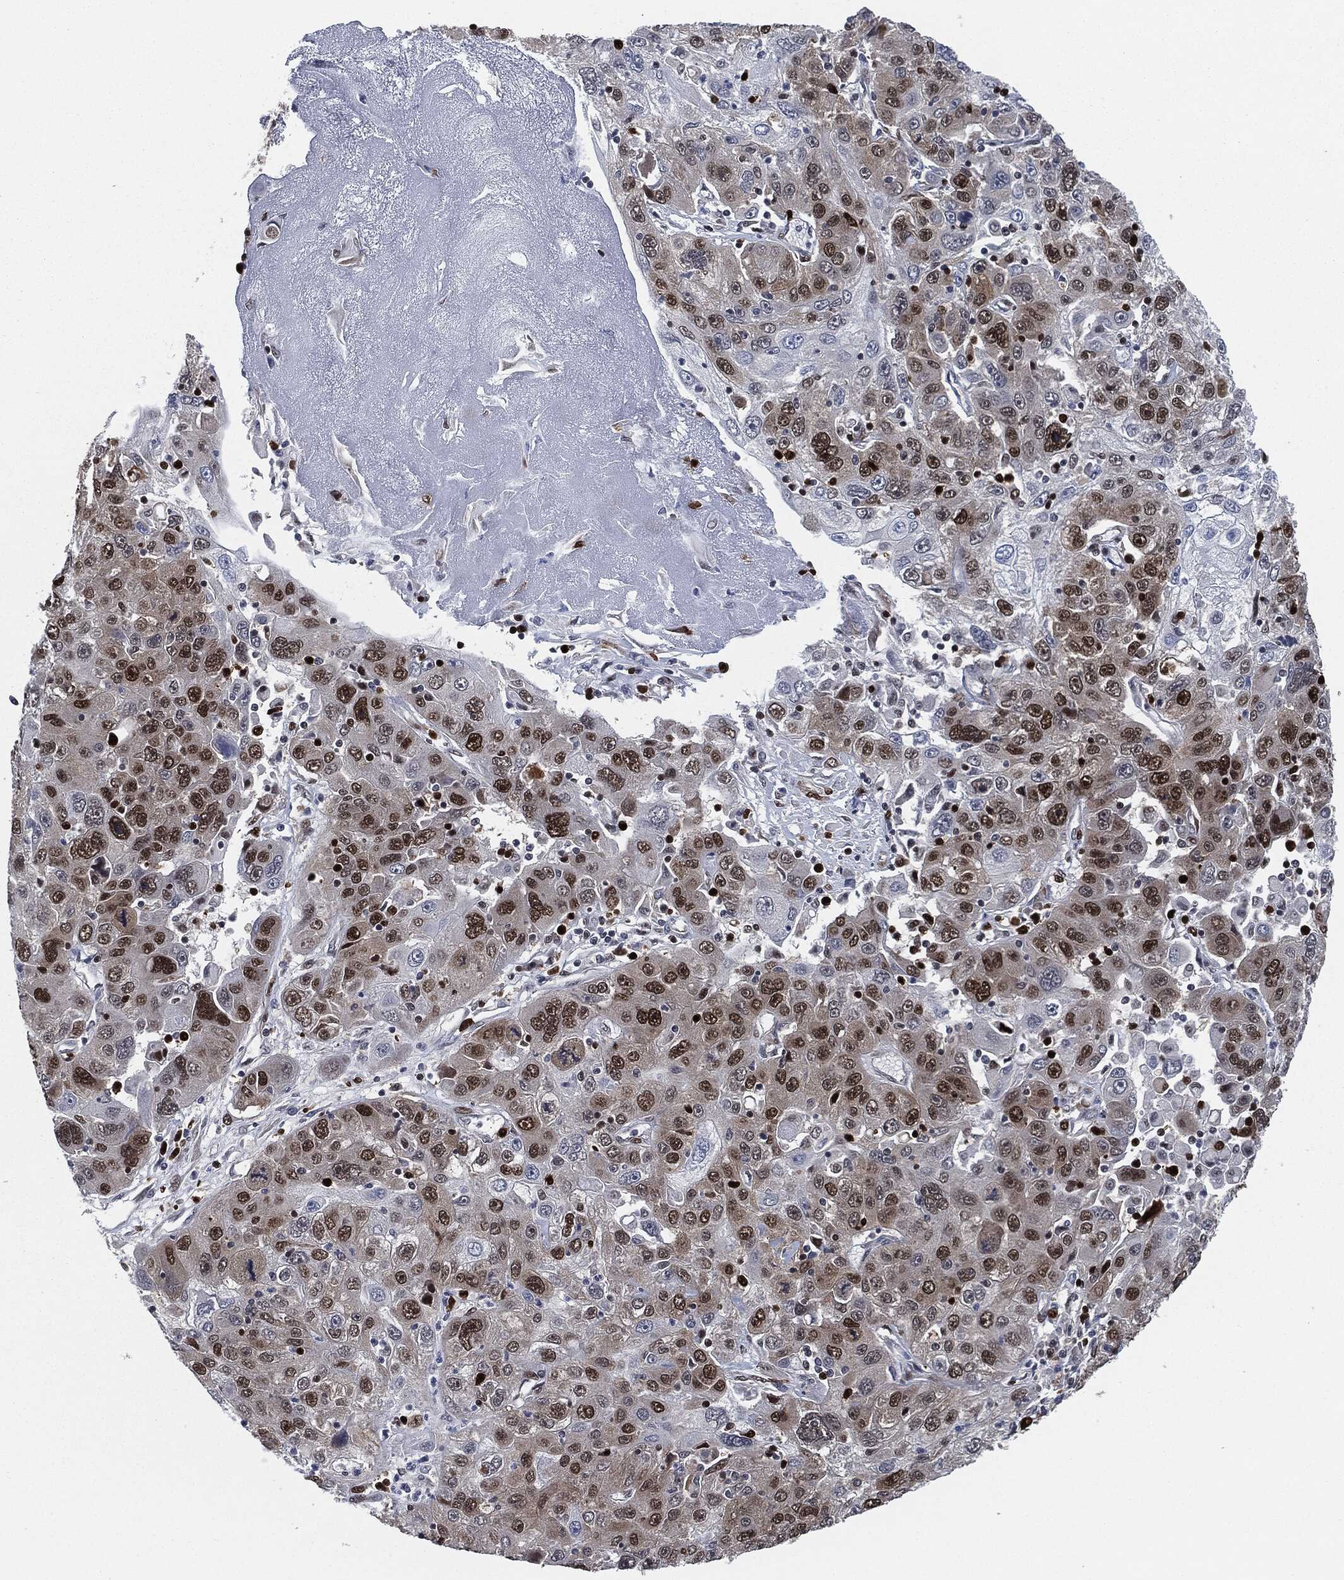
{"staining": {"intensity": "strong", "quantity": "25%-75%", "location": "nuclear"}, "tissue": "stomach cancer", "cell_type": "Tumor cells", "image_type": "cancer", "snomed": [{"axis": "morphology", "description": "Adenocarcinoma, NOS"}, {"axis": "topography", "description": "Stomach"}], "caption": "A histopathology image of human adenocarcinoma (stomach) stained for a protein exhibits strong nuclear brown staining in tumor cells. The staining is performed using DAB brown chromogen to label protein expression. The nuclei are counter-stained blue using hematoxylin.", "gene": "PCNA", "patient": {"sex": "male", "age": 56}}